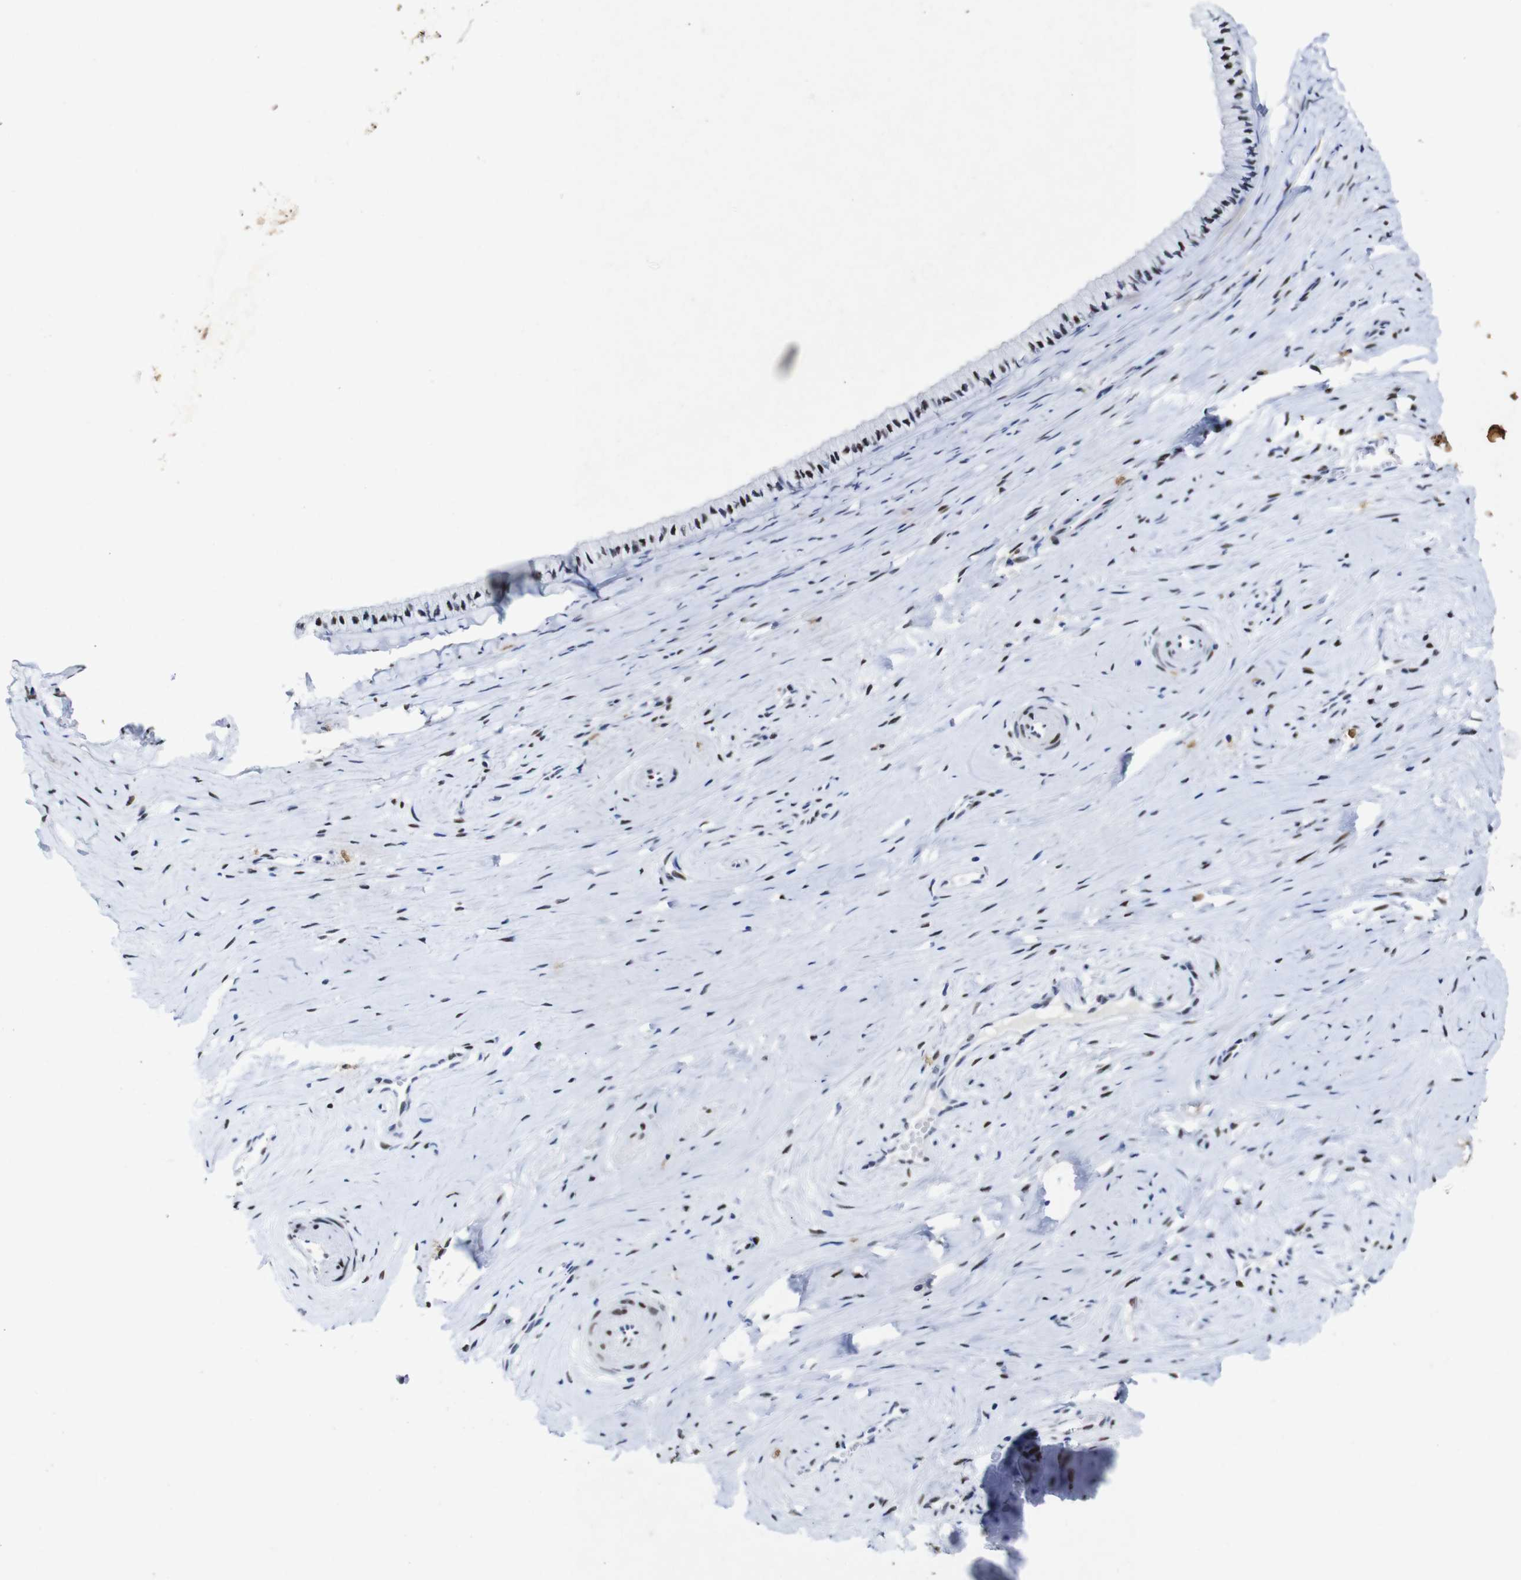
{"staining": {"intensity": "strong", "quantity": ">75%", "location": "nuclear"}, "tissue": "cervix", "cell_type": "Glandular cells", "image_type": "normal", "snomed": [{"axis": "morphology", "description": "Normal tissue, NOS"}, {"axis": "topography", "description": "Cervix"}], "caption": "This is a micrograph of IHC staining of unremarkable cervix, which shows strong staining in the nuclear of glandular cells.", "gene": "FOSL2", "patient": {"sex": "female", "age": 39}}